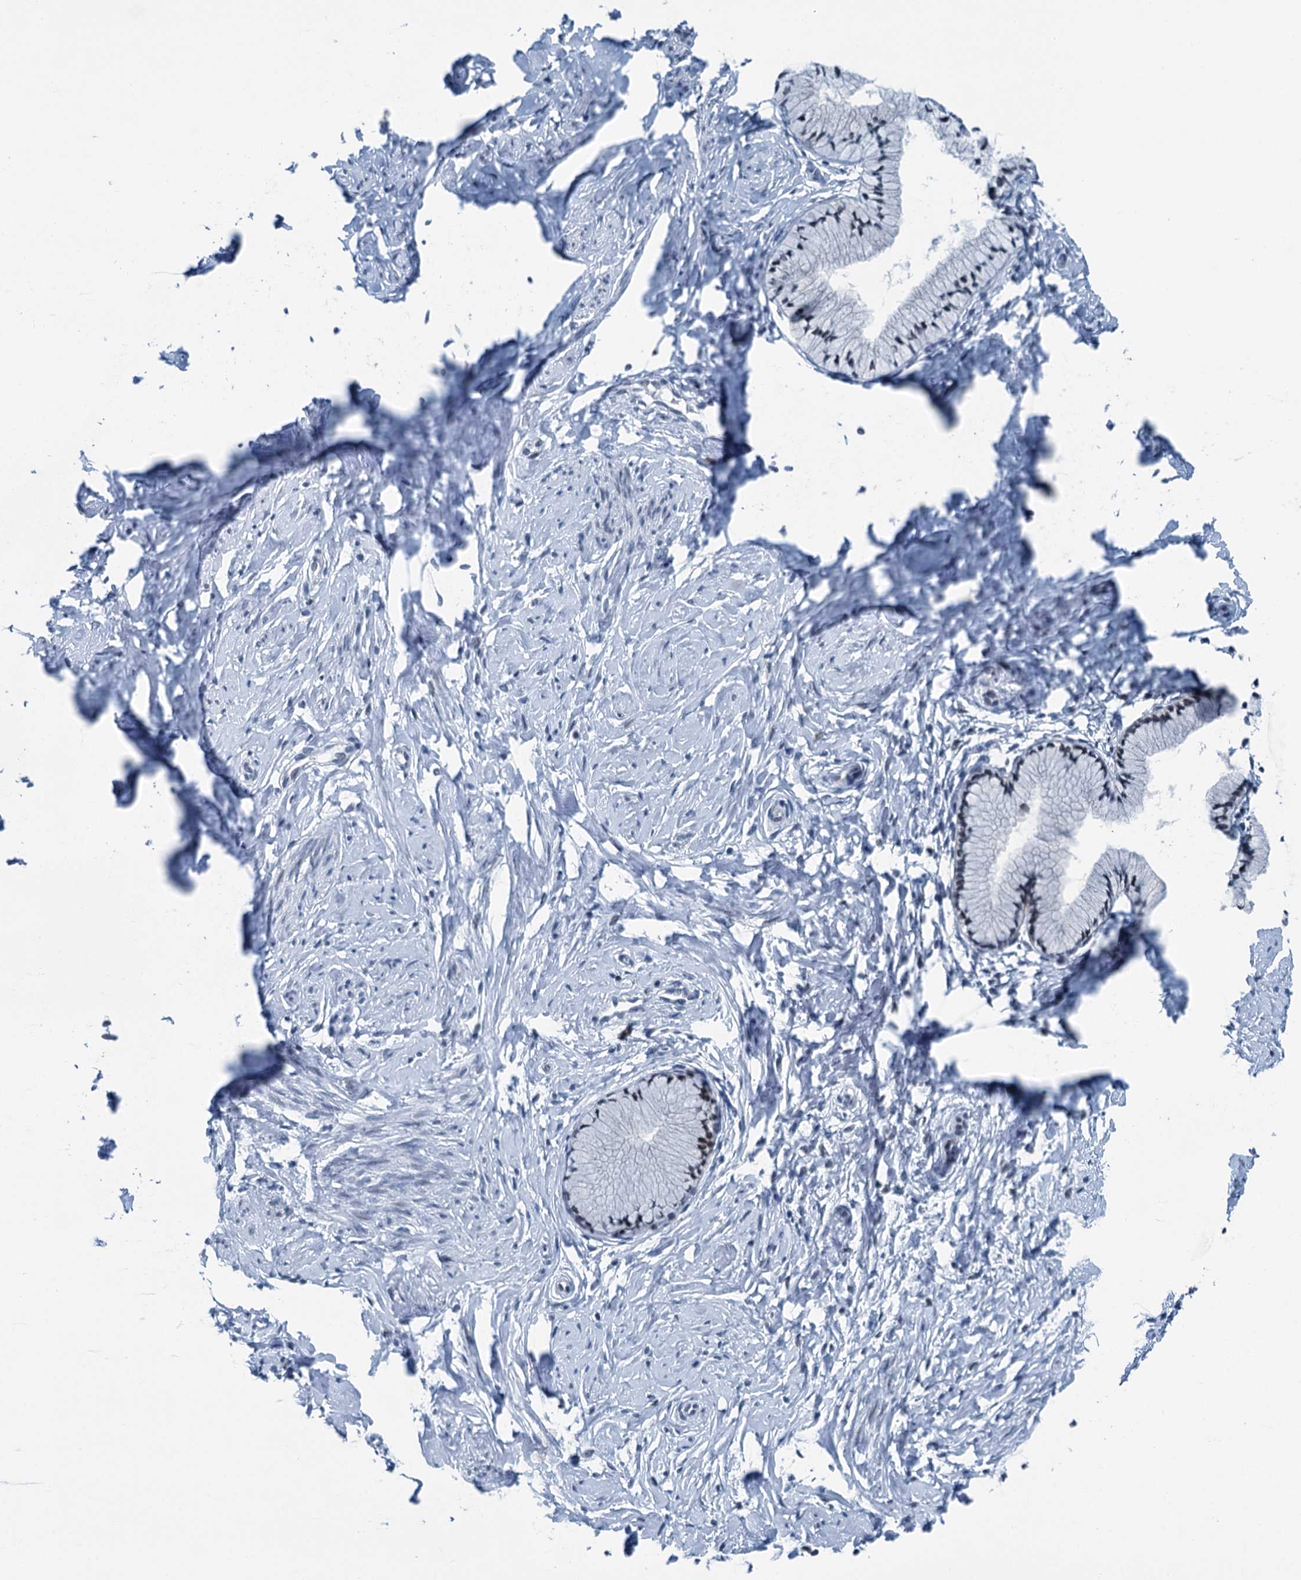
{"staining": {"intensity": "moderate", "quantity": "<25%", "location": "nuclear"}, "tissue": "cervix", "cell_type": "Glandular cells", "image_type": "normal", "snomed": [{"axis": "morphology", "description": "Normal tissue, NOS"}, {"axis": "topography", "description": "Cervix"}], "caption": "High-power microscopy captured an immunohistochemistry (IHC) histopathology image of benign cervix, revealing moderate nuclear staining in about <25% of glandular cells.", "gene": "TRPT1", "patient": {"sex": "female", "age": 33}}